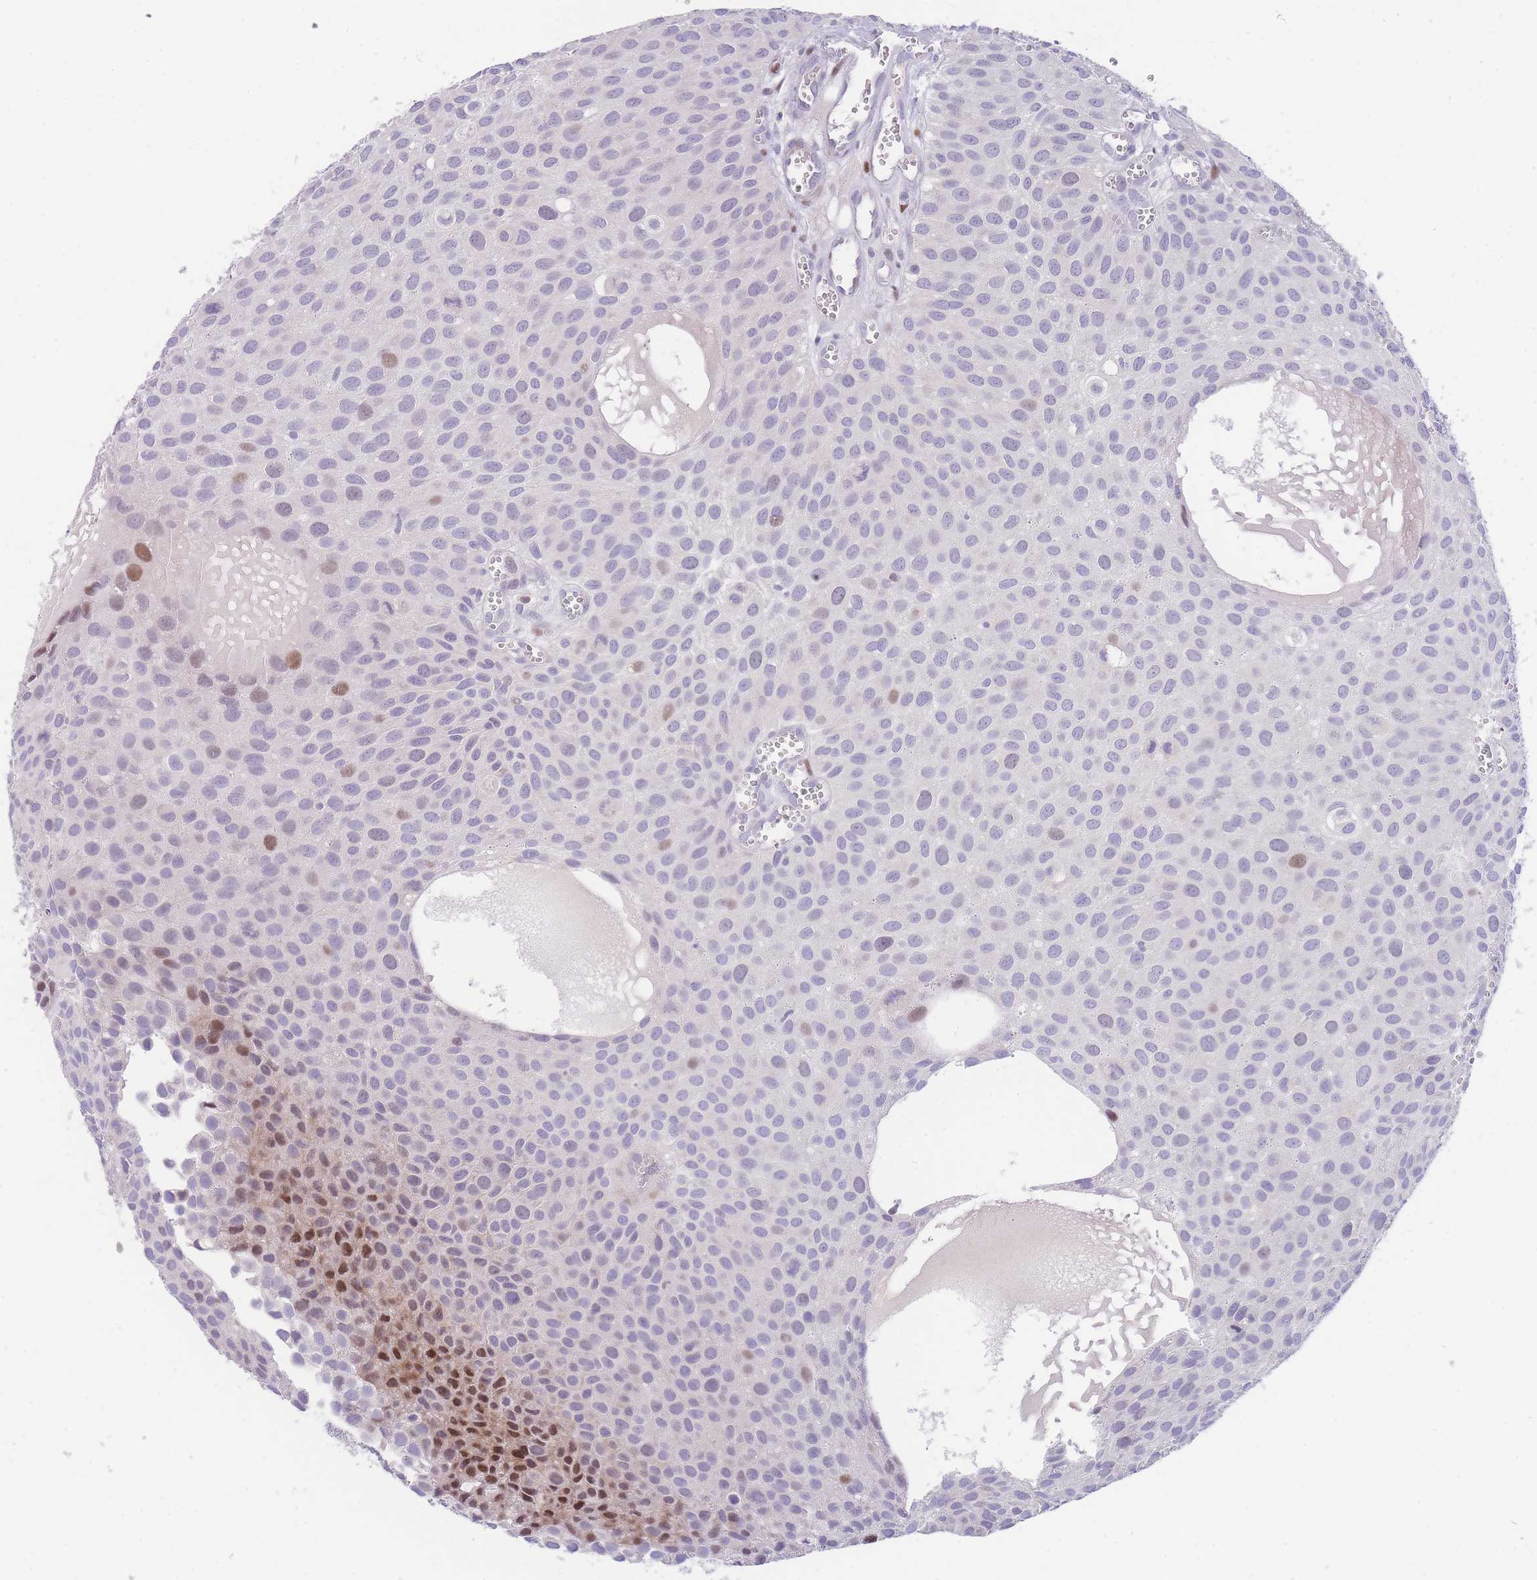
{"staining": {"intensity": "moderate", "quantity": "<25%", "location": "nuclear"}, "tissue": "urothelial cancer", "cell_type": "Tumor cells", "image_type": "cancer", "snomed": [{"axis": "morphology", "description": "Urothelial carcinoma, Low grade"}, {"axis": "topography", "description": "Urinary bladder"}], "caption": "This is an image of IHC staining of urothelial carcinoma (low-grade), which shows moderate expression in the nuclear of tumor cells.", "gene": "SHCBP1", "patient": {"sex": "male", "age": 88}}